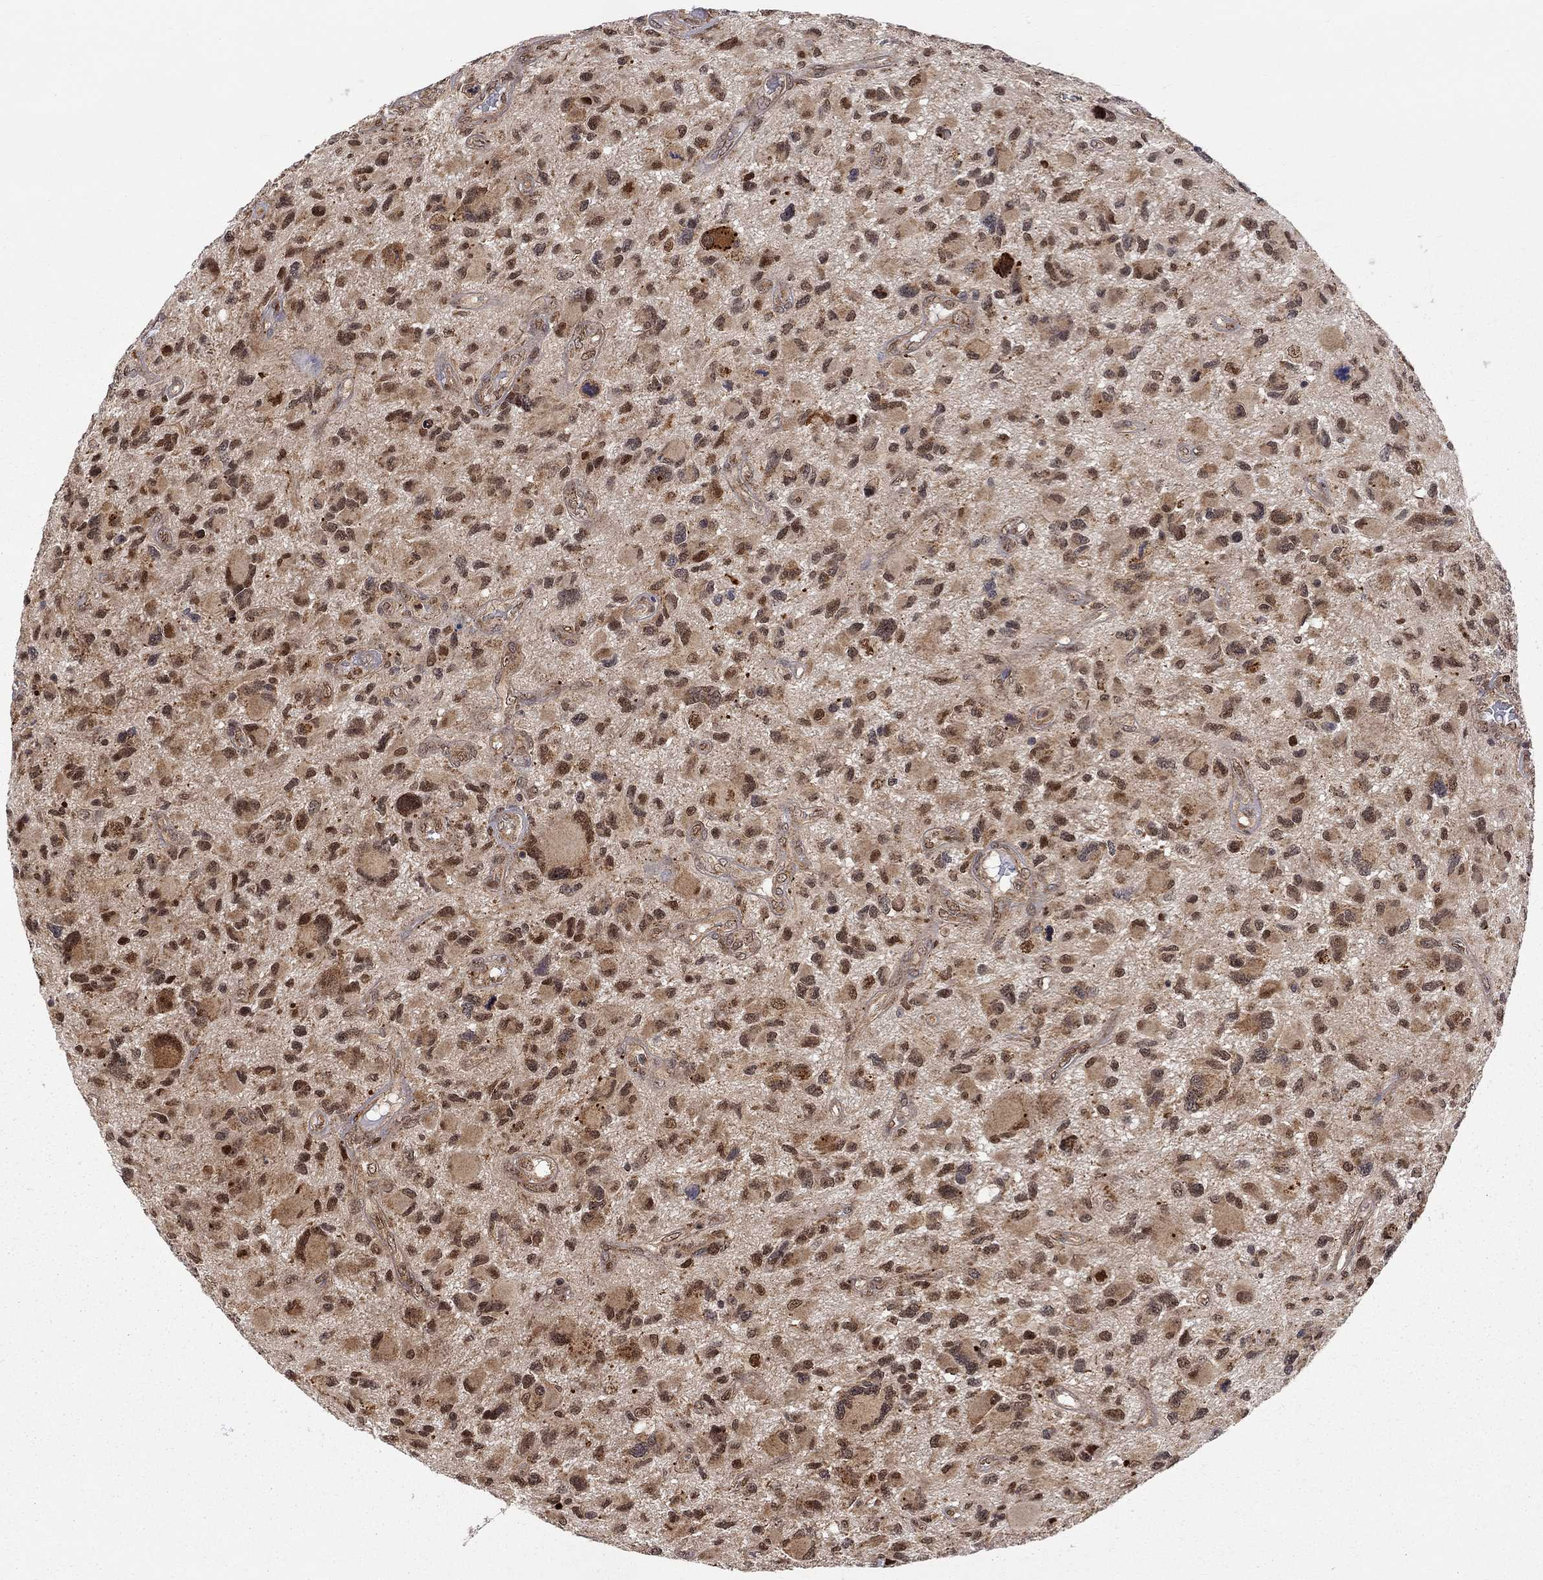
{"staining": {"intensity": "strong", "quantity": "25%-75%", "location": "nuclear"}, "tissue": "glioma", "cell_type": "Tumor cells", "image_type": "cancer", "snomed": [{"axis": "morphology", "description": "Glioma, malignant, NOS"}, {"axis": "morphology", "description": "Glioma, malignant, High grade"}, {"axis": "topography", "description": "Brain"}], "caption": "Brown immunohistochemical staining in glioma displays strong nuclear staining in about 25%-75% of tumor cells. (DAB (3,3'-diaminobenzidine) IHC with brightfield microscopy, high magnification).", "gene": "ELOB", "patient": {"sex": "female", "age": 71}}